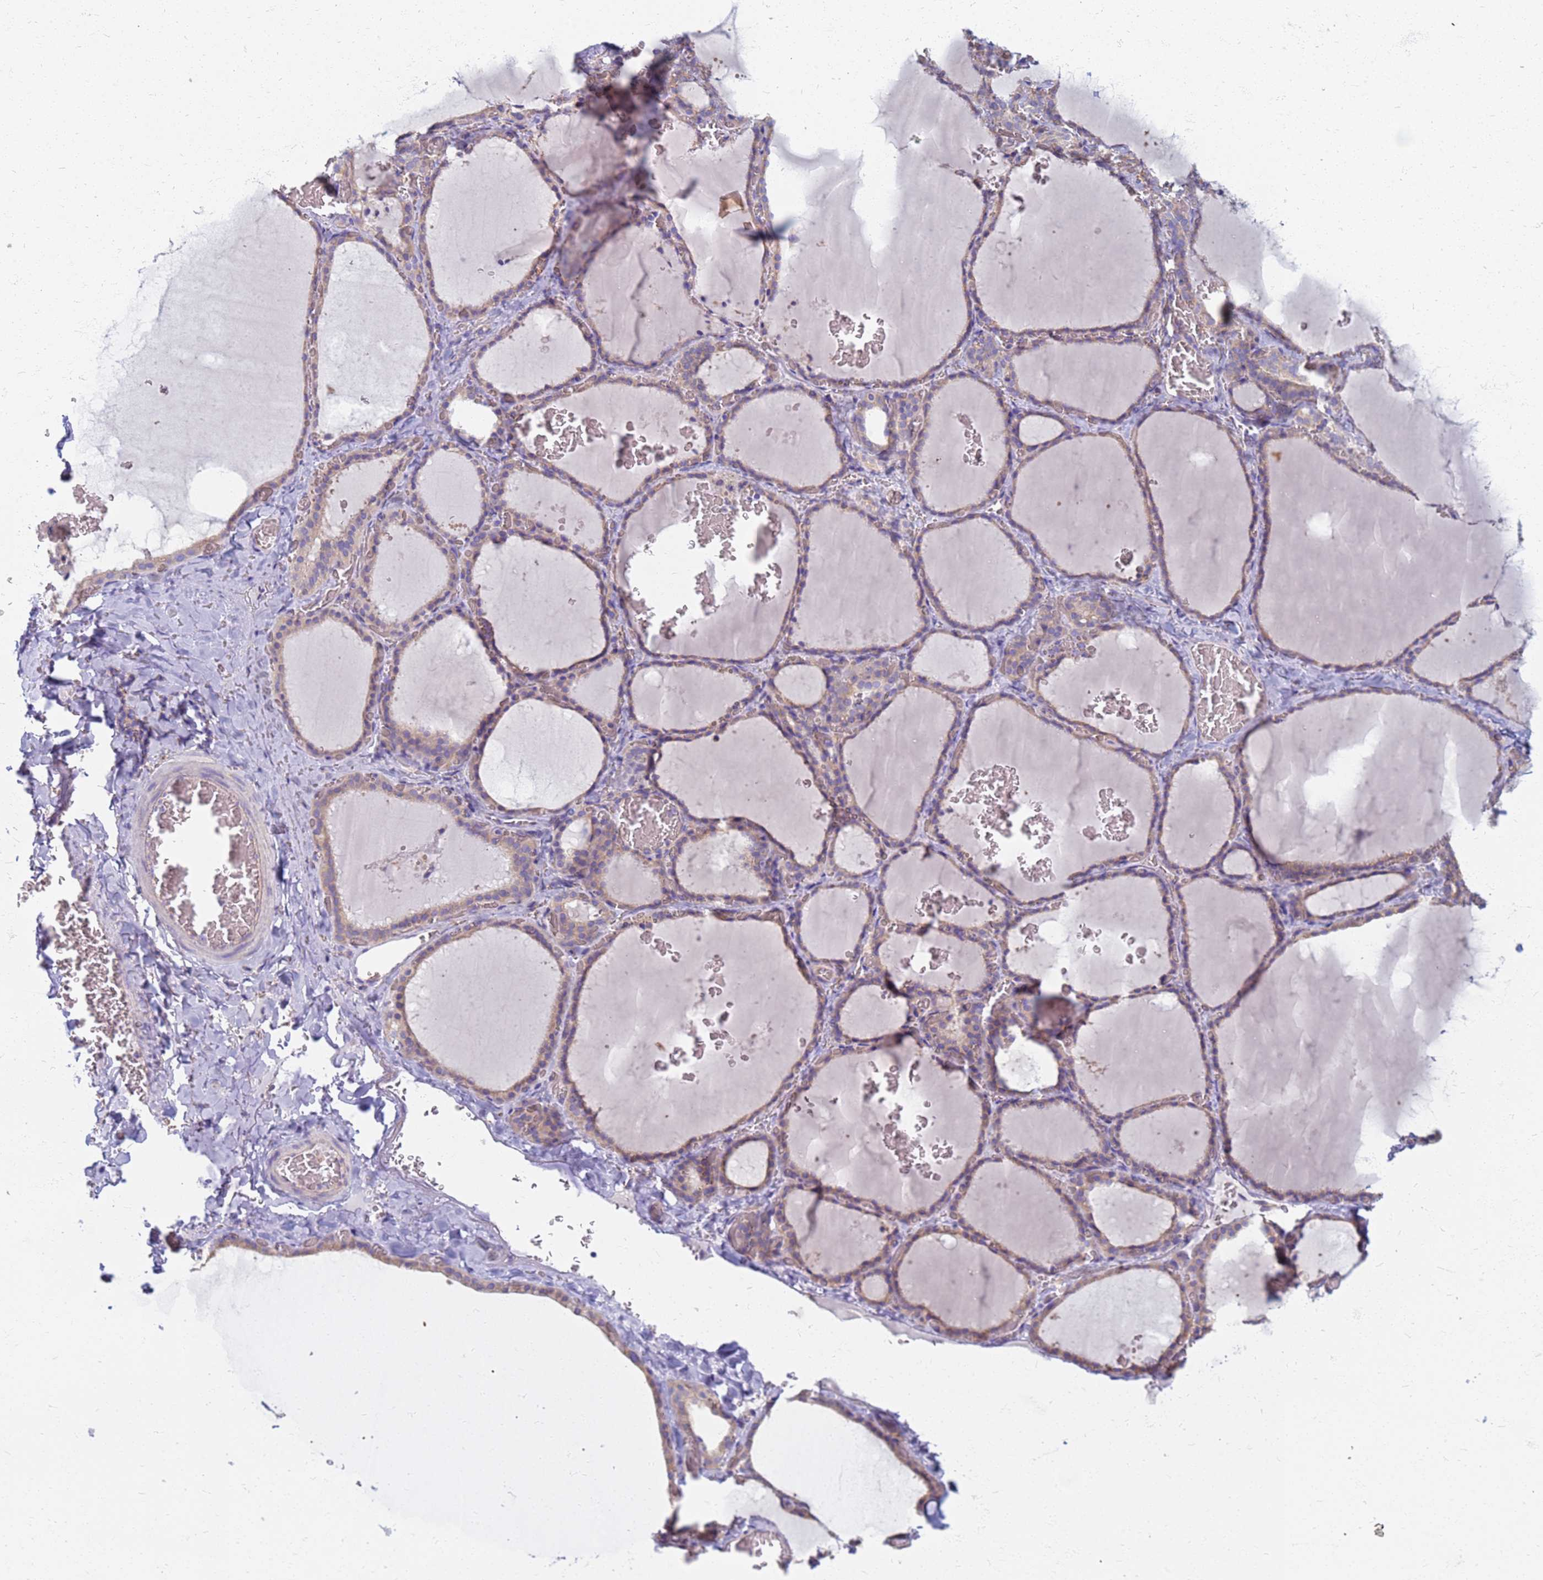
{"staining": {"intensity": "weak", "quantity": "25%-75%", "location": "cytoplasmic/membranous"}, "tissue": "thyroid gland", "cell_type": "Glandular cells", "image_type": "normal", "snomed": [{"axis": "morphology", "description": "Normal tissue, NOS"}, {"axis": "topography", "description": "Thyroid gland"}], "caption": "An IHC micrograph of benign tissue is shown. Protein staining in brown shows weak cytoplasmic/membranous positivity in thyroid gland within glandular cells.", "gene": "EEA1", "patient": {"sex": "female", "age": 39}}